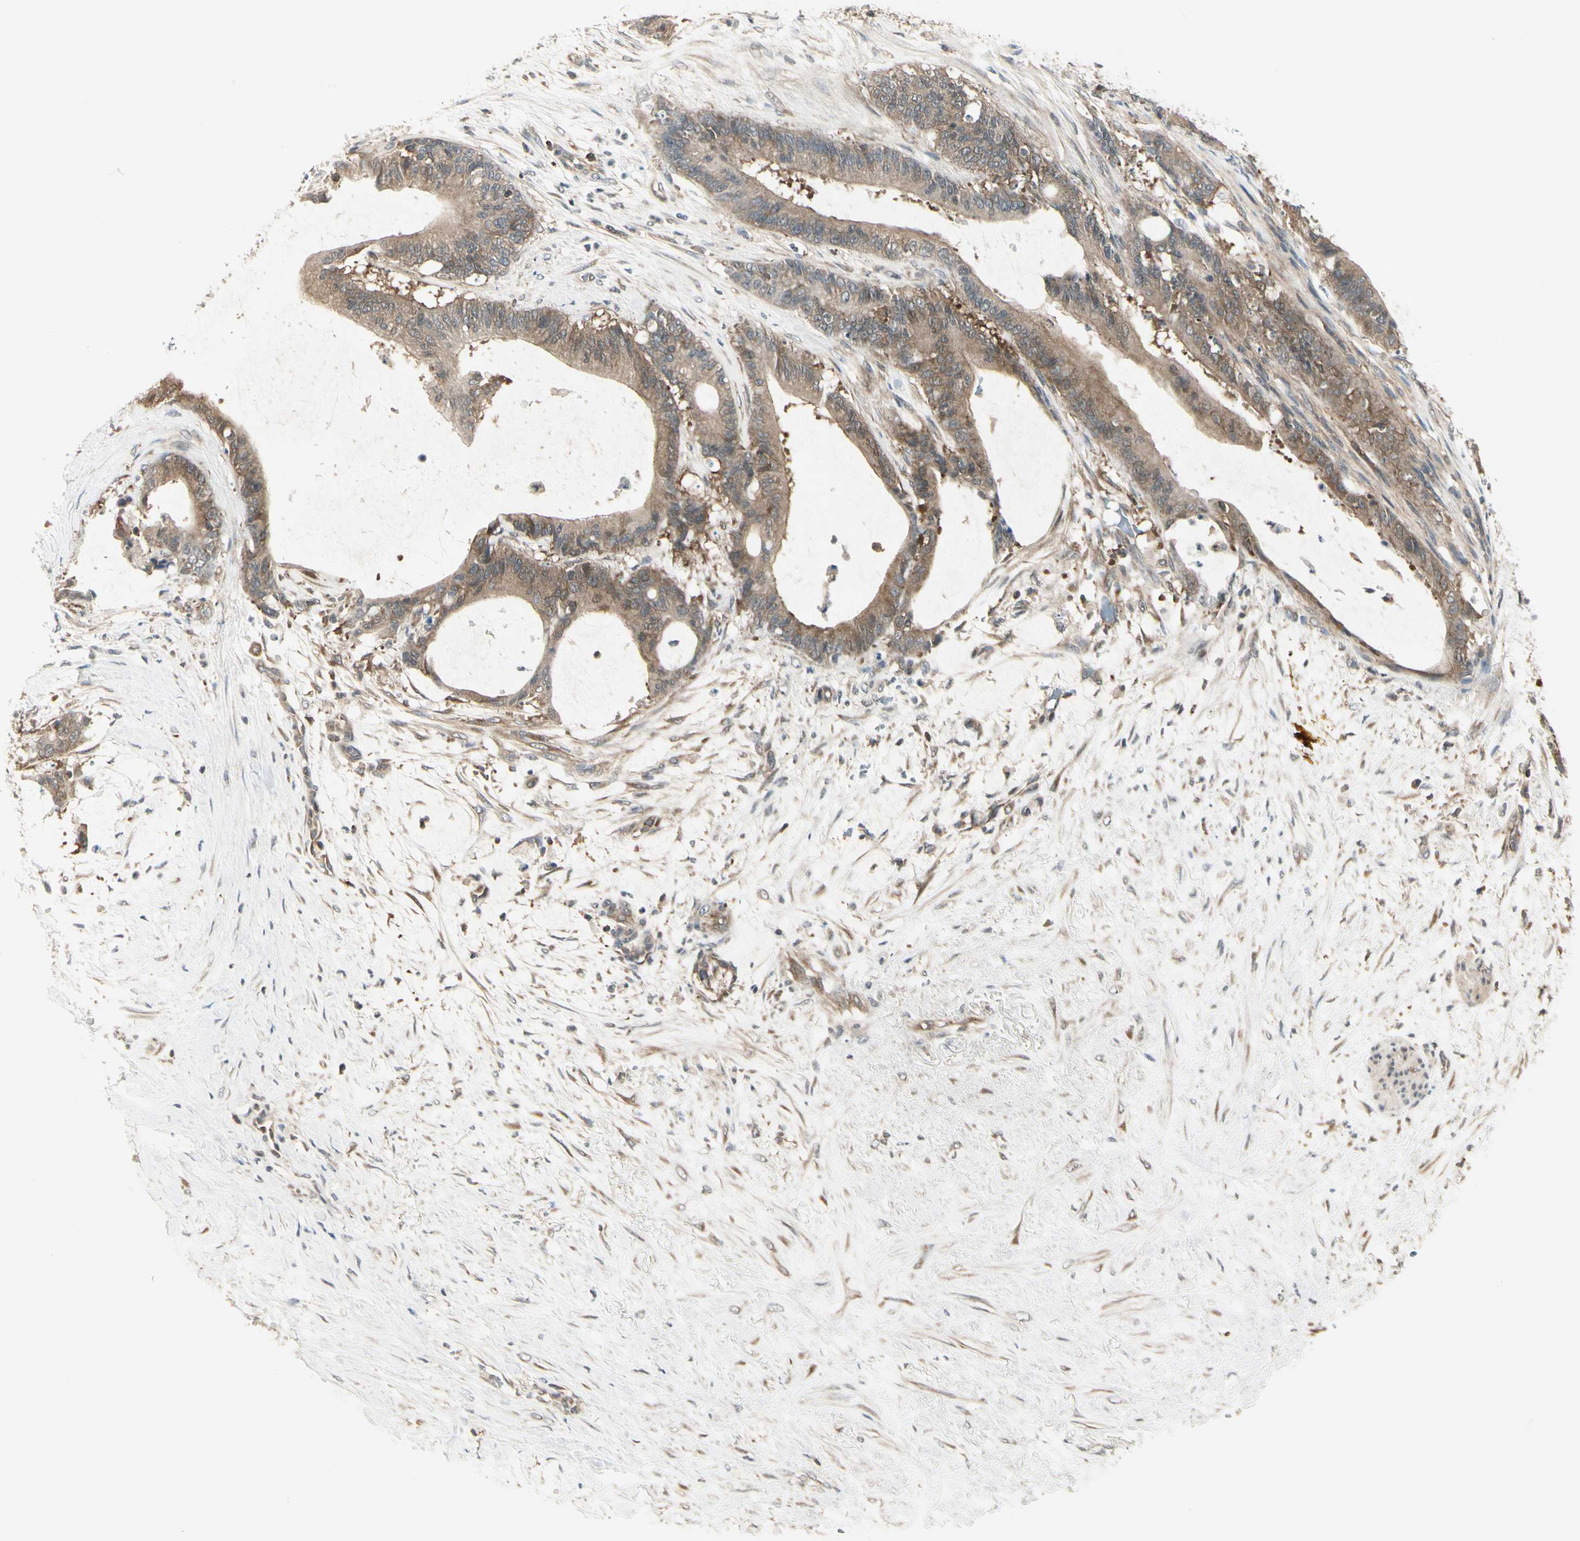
{"staining": {"intensity": "moderate", "quantity": ">75%", "location": "cytoplasmic/membranous"}, "tissue": "liver cancer", "cell_type": "Tumor cells", "image_type": "cancer", "snomed": [{"axis": "morphology", "description": "Cholangiocarcinoma"}, {"axis": "topography", "description": "Liver"}], "caption": "Immunohistochemistry (IHC) image of liver cancer (cholangiocarcinoma) stained for a protein (brown), which demonstrates medium levels of moderate cytoplasmic/membranous positivity in approximately >75% of tumor cells.", "gene": "OXSR1", "patient": {"sex": "female", "age": 73}}